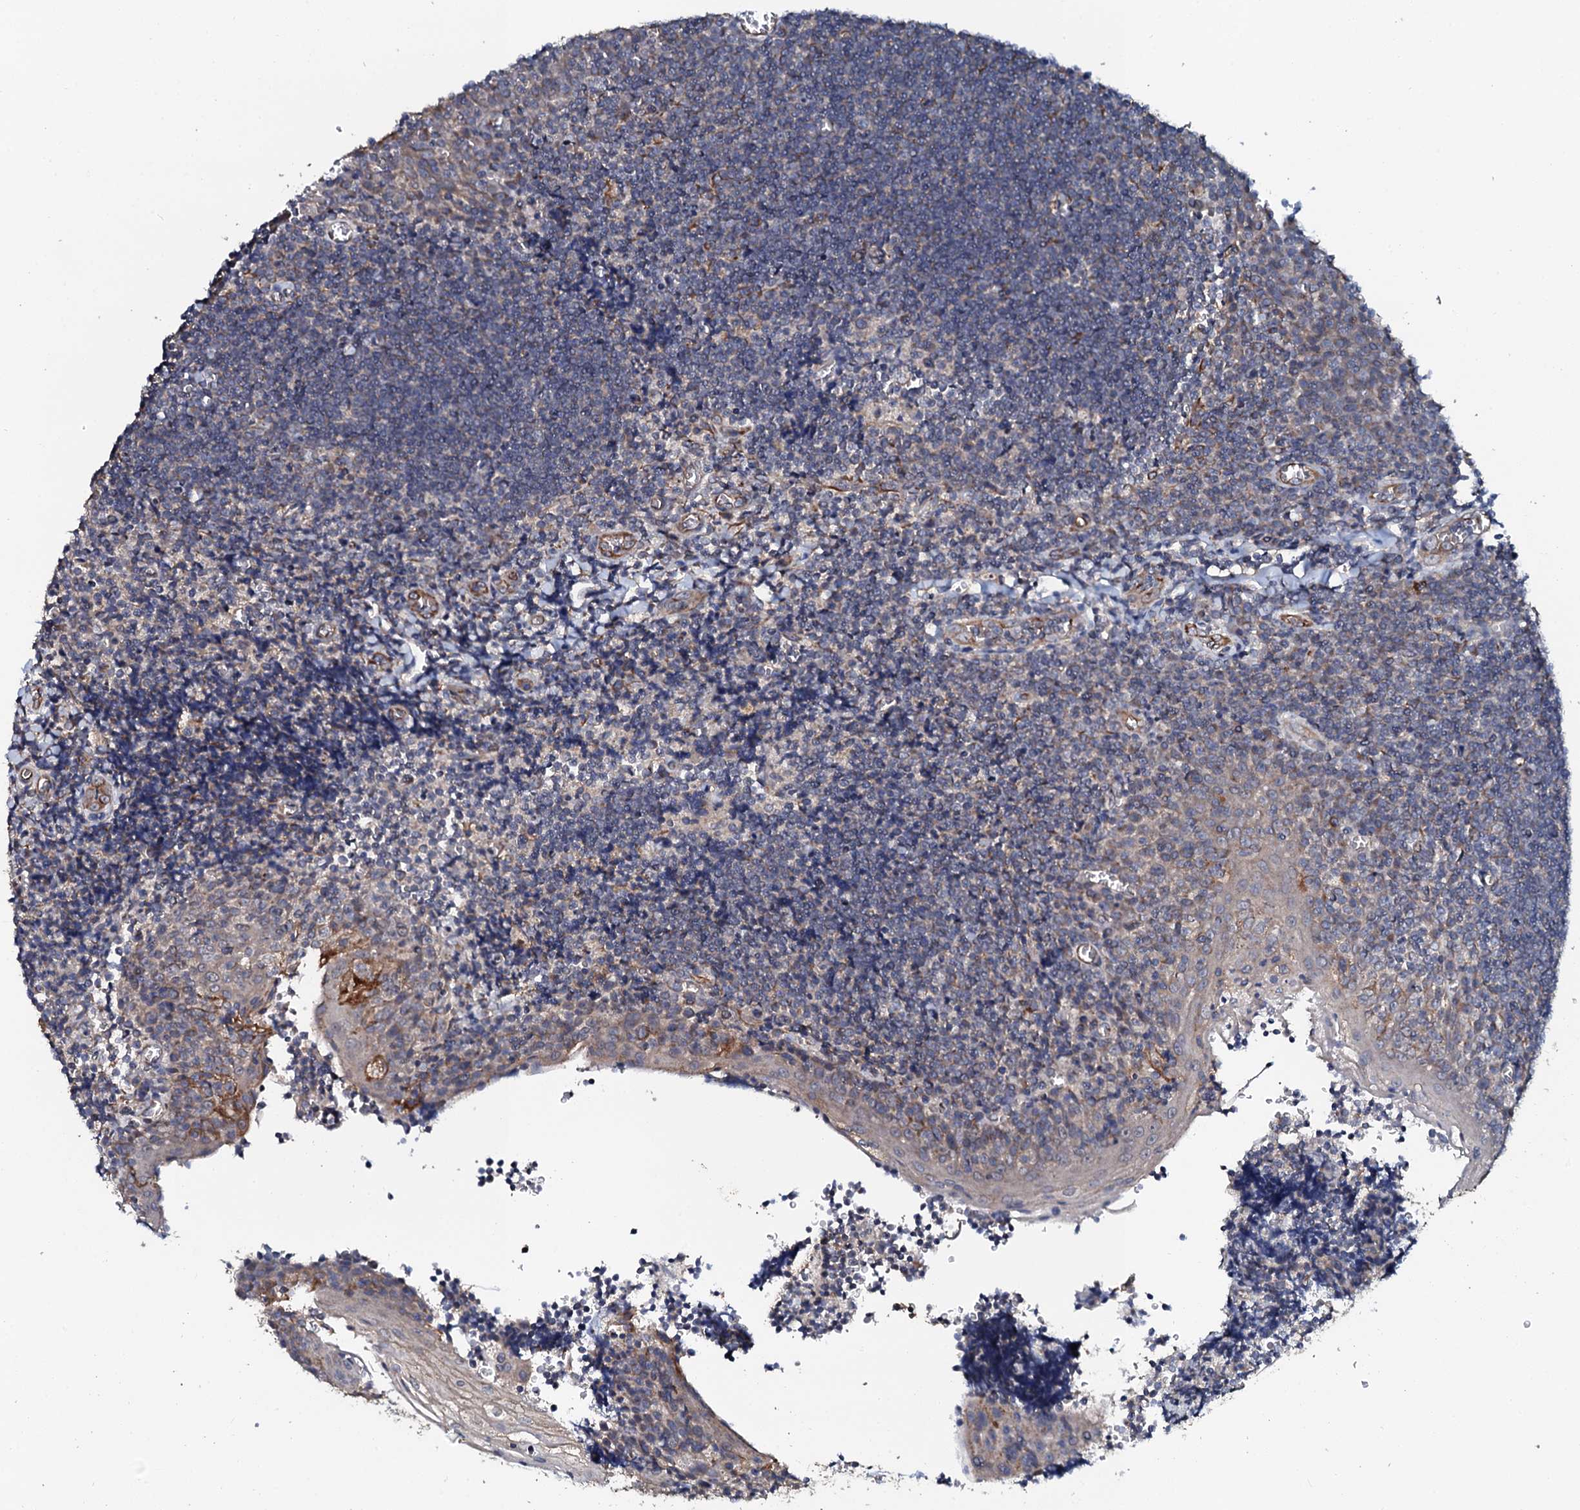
{"staining": {"intensity": "negative", "quantity": "none", "location": "none"}, "tissue": "tonsil", "cell_type": "Germinal center cells", "image_type": "normal", "snomed": [{"axis": "morphology", "description": "Normal tissue, NOS"}, {"axis": "topography", "description": "Tonsil"}], "caption": "The micrograph exhibits no staining of germinal center cells in normal tonsil.", "gene": "GLCE", "patient": {"sex": "male", "age": 27}}